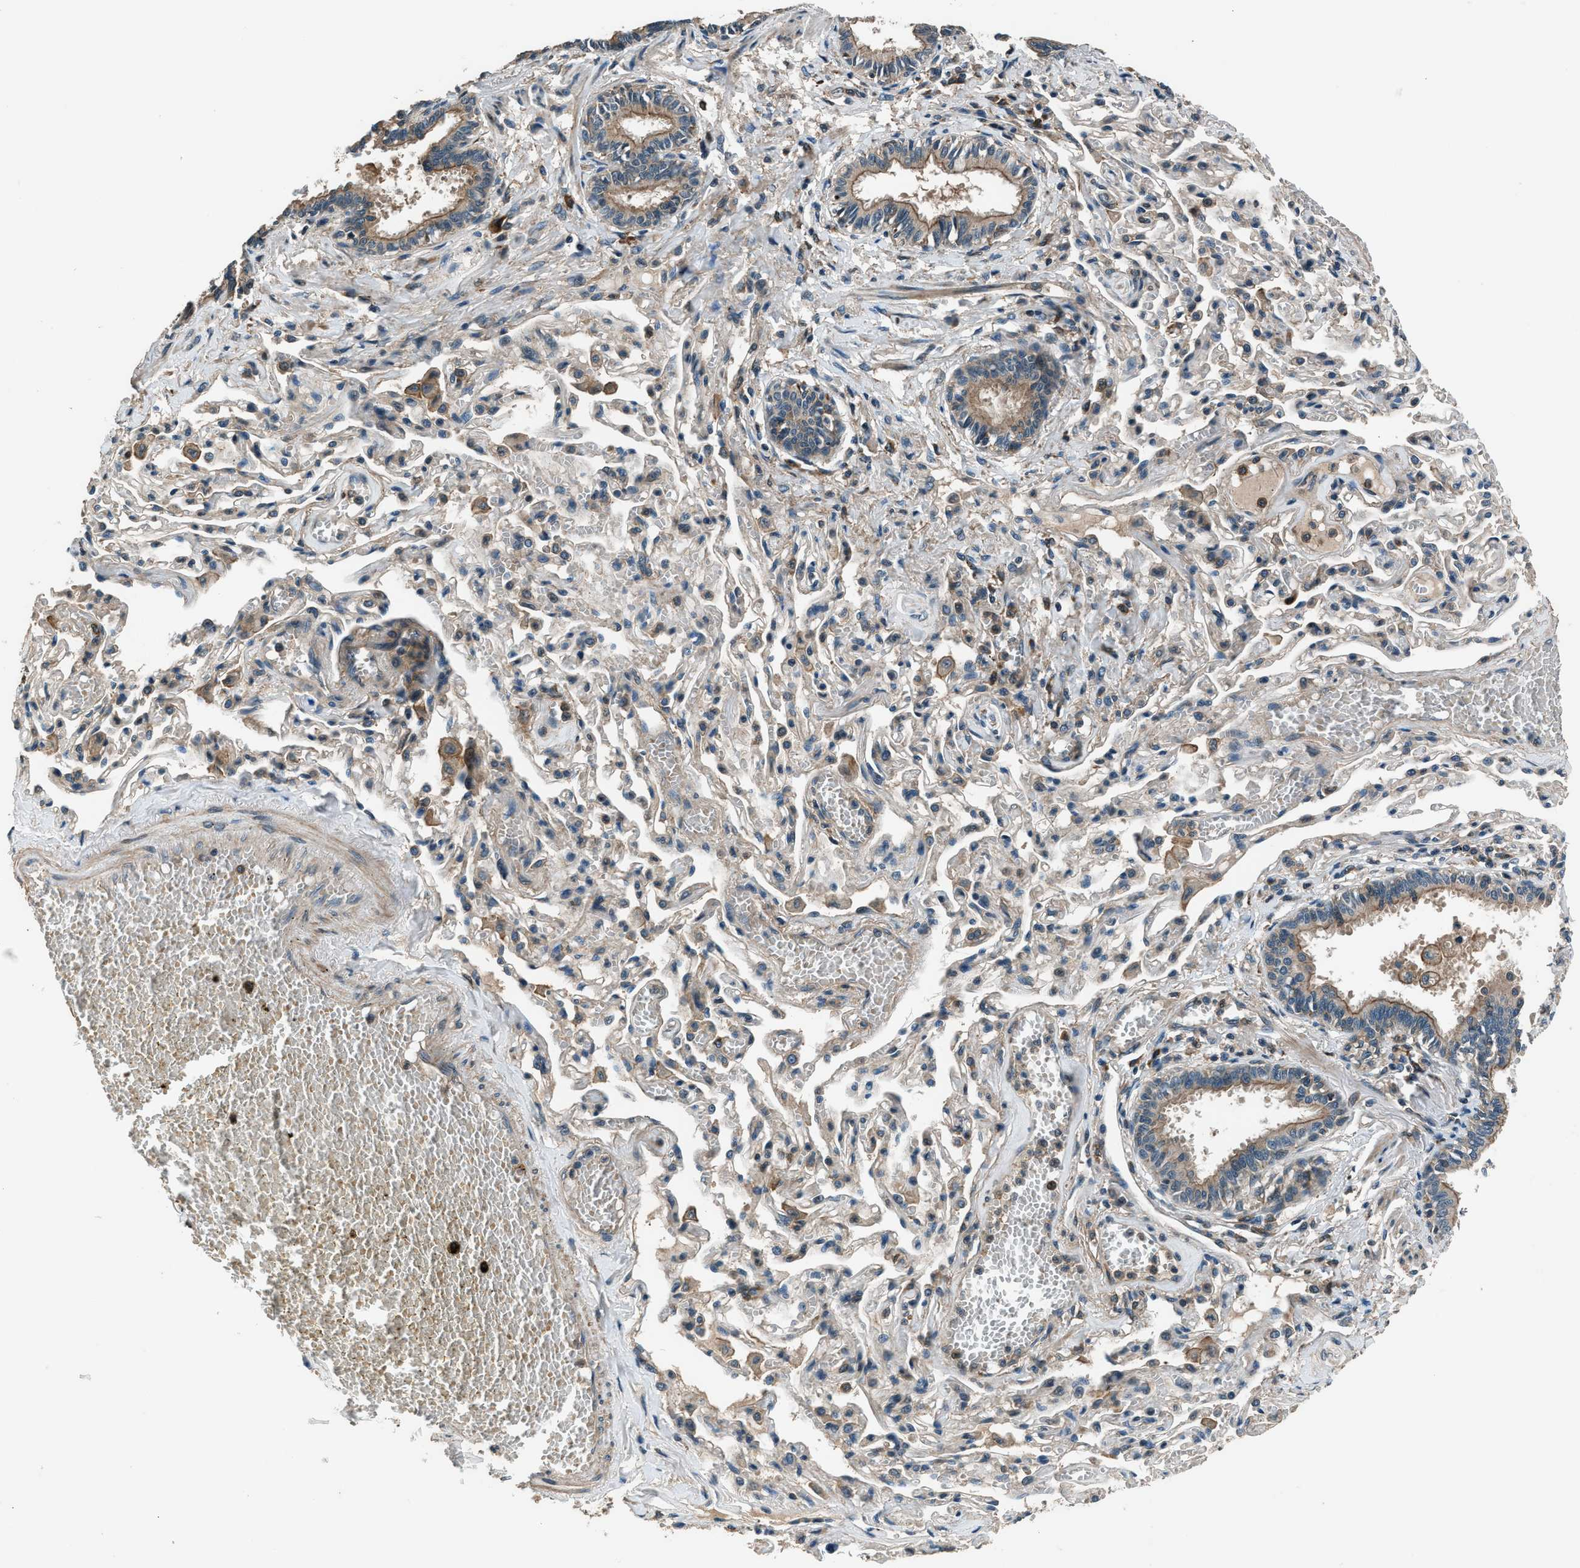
{"staining": {"intensity": "strong", "quantity": ">75%", "location": "cytoplasmic/membranous"}, "tissue": "bronchus", "cell_type": "Respiratory epithelial cells", "image_type": "normal", "snomed": [{"axis": "morphology", "description": "Normal tissue, NOS"}, {"axis": "morphology", "description": "Inflammation, NOS"}, {"axis": "topography", "description": "Cartilage tissue"}, {"axis": "topography", "description": "Lung"}], "caption": "IHC (DAB (3,3'-diaminobenzidine)) staining of benign bronchus reveals strong cytoplasmic/membranous protein expression in about >75% of respiratory epithelial cells.", "gene": "ARHGEF11", "patient": {"sex": "male", "age": 71}}